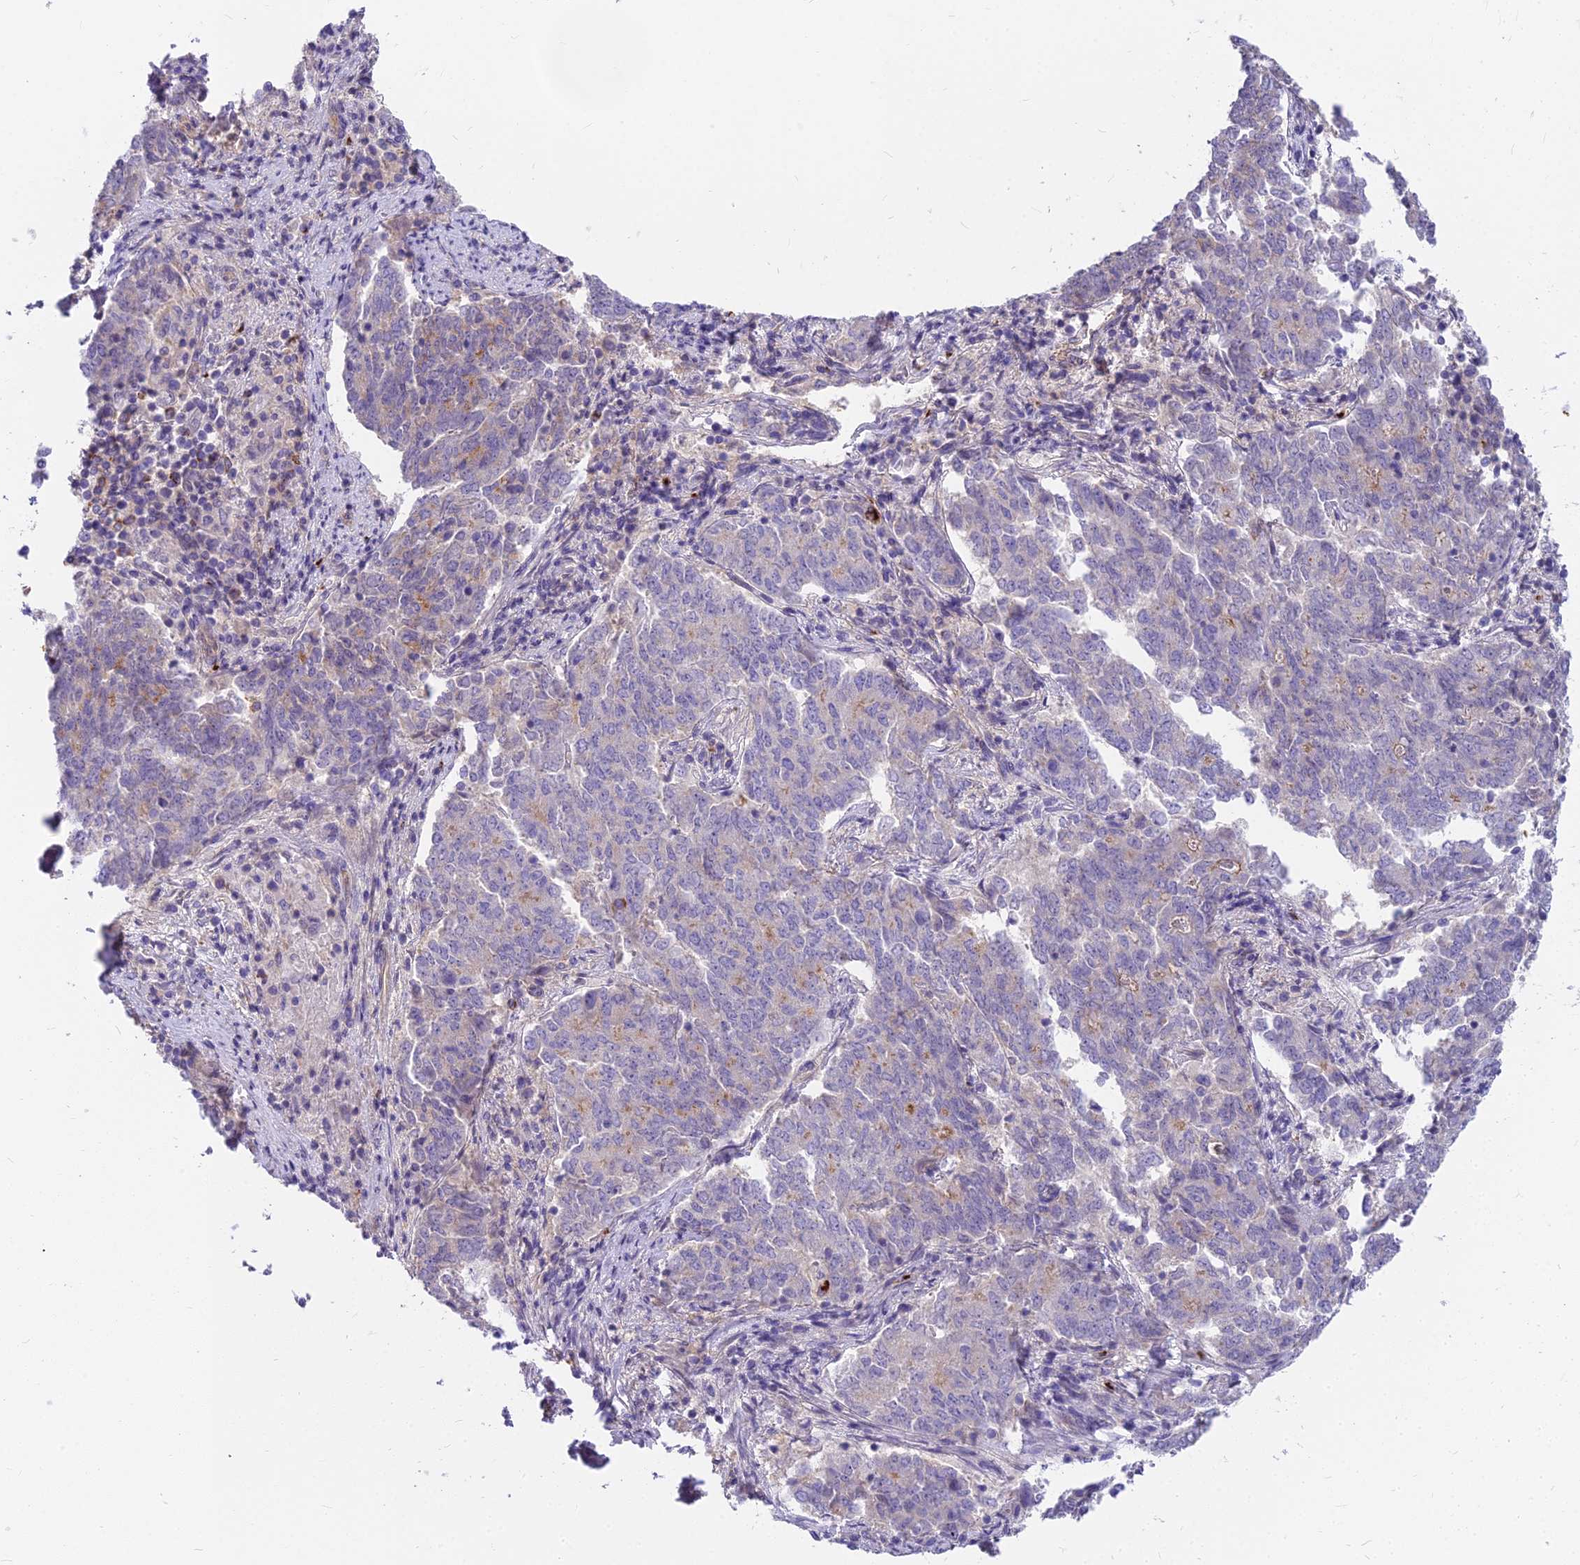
{"staining": {"intensity": "weak", "quantity": "25%-75%", "location": "cytoplasmic/membranous"}, "tissue": "endometrial cancer", "cell_type": "Tumor cells", "image_type": "cancer", "snomed": [{"axis": "morphology", "description": "Adenocarcinoma, NOS"}, {"axis": "topography", "description": "Endometrium"}], "caption": "High-power microscopy captured an immunohistochemistry (IHC) photomicrograph of endometrial cancer (adenocarcinoma), revealing weak cytoplasmic/membranous positivity in approximately 25%-75% of tumor cells.", "gene": "HLA-DOA", "patient": {"sex": "female", "age": 80}}